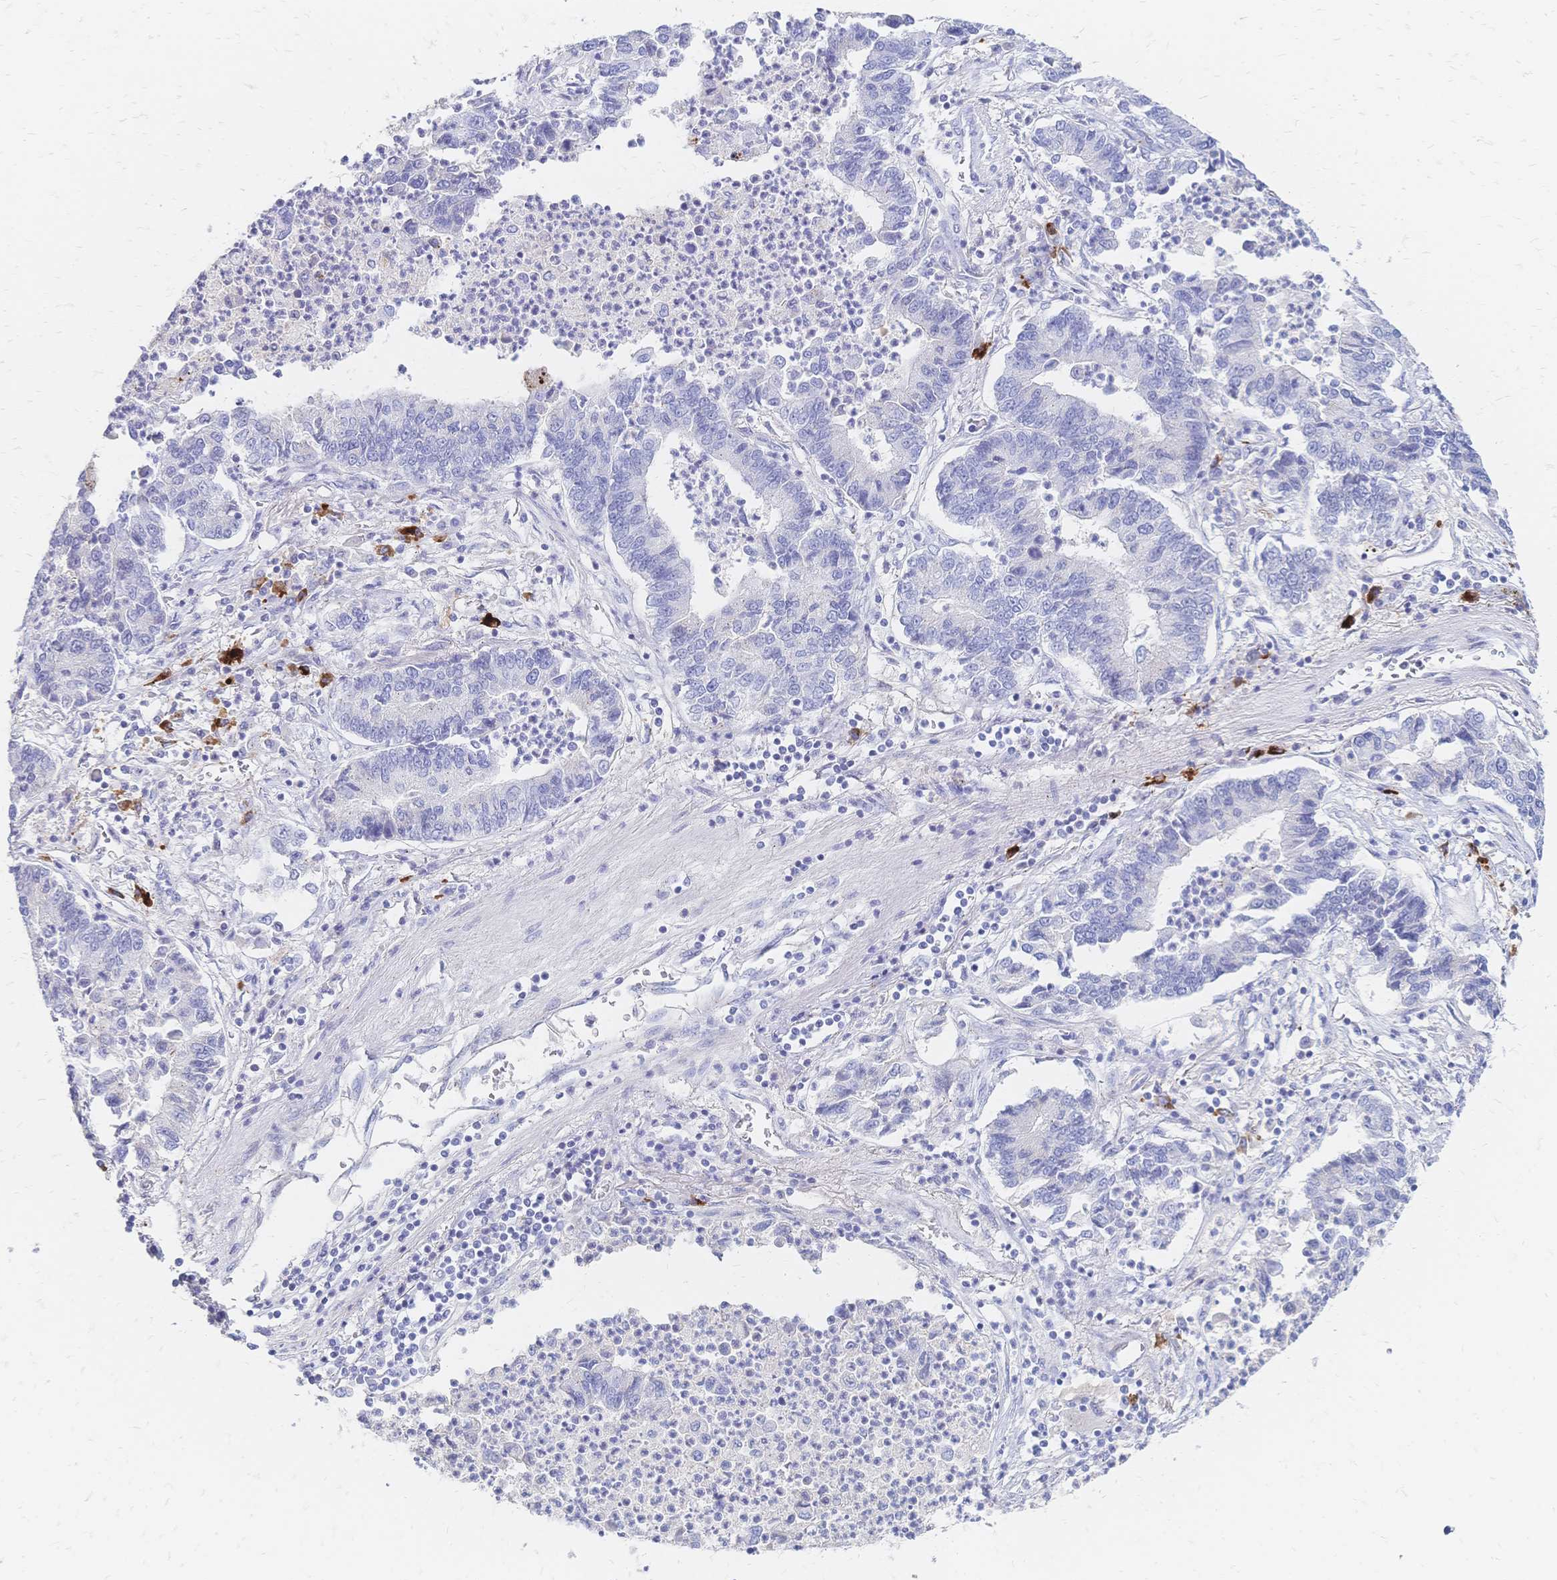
{"staining": {"intensity": "negative", "quantity": "none", "location": "none"}, "tissue": "lung cancer", "cell_type": "Tumor cells", "image_type": "cancer", "snomed": [{"axis": "morphology", "description": "Adenocarcinoma, NOS"}, {"axis": "topography", "description": "Lung"}], "caption": "DAB immunohistochemical staining of adenocarcinoma (lung) shows no significant staining in tumor cells.", "gene": "PSORS1C2", "patient": {"sex": "female", "age": 57}}